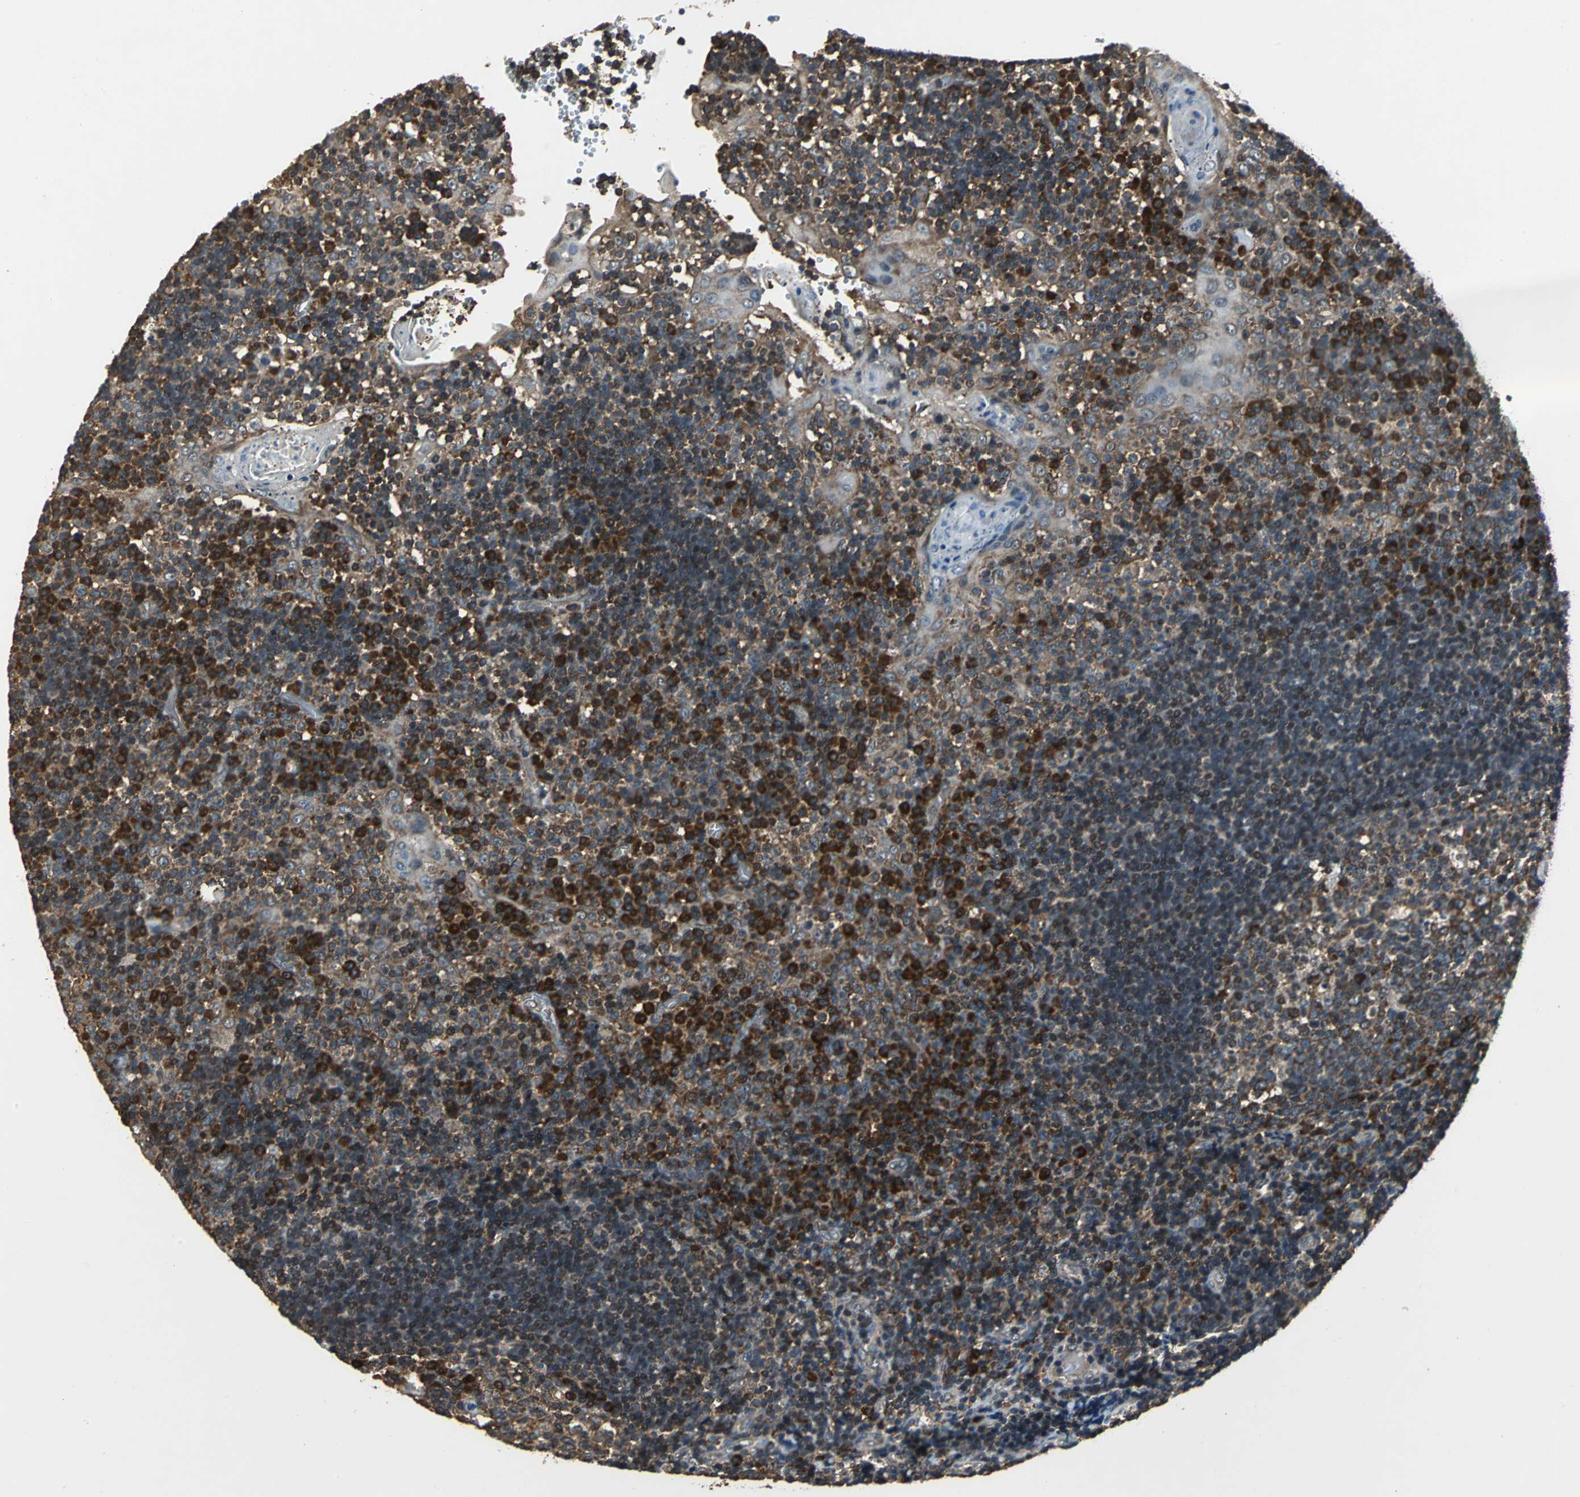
{"staining": {"intensity": "moderate", "quantity": "<25%", "location": "cytoplasmic/membranous"}, "tissue": "tonsil", "cell_type": "Germinal center cells", "image_type": "normal", "snomed": [{"axis": "morphology", "description": "Normal tissue, NOS"}, {"axis": "topography", "description": "Tonsil"}], "caption": "Immunohistochemical staining of unremarkable human tonsil demonstrates <25% levels of moderate cytoplasmic/membranous protein staining in approximately <25% of germinal center cells. (DAB = brown stain, brightfield microscopy at high magnification).", "gene": "EIF2B2", "patient": {"sex": "female", "age": 40}}